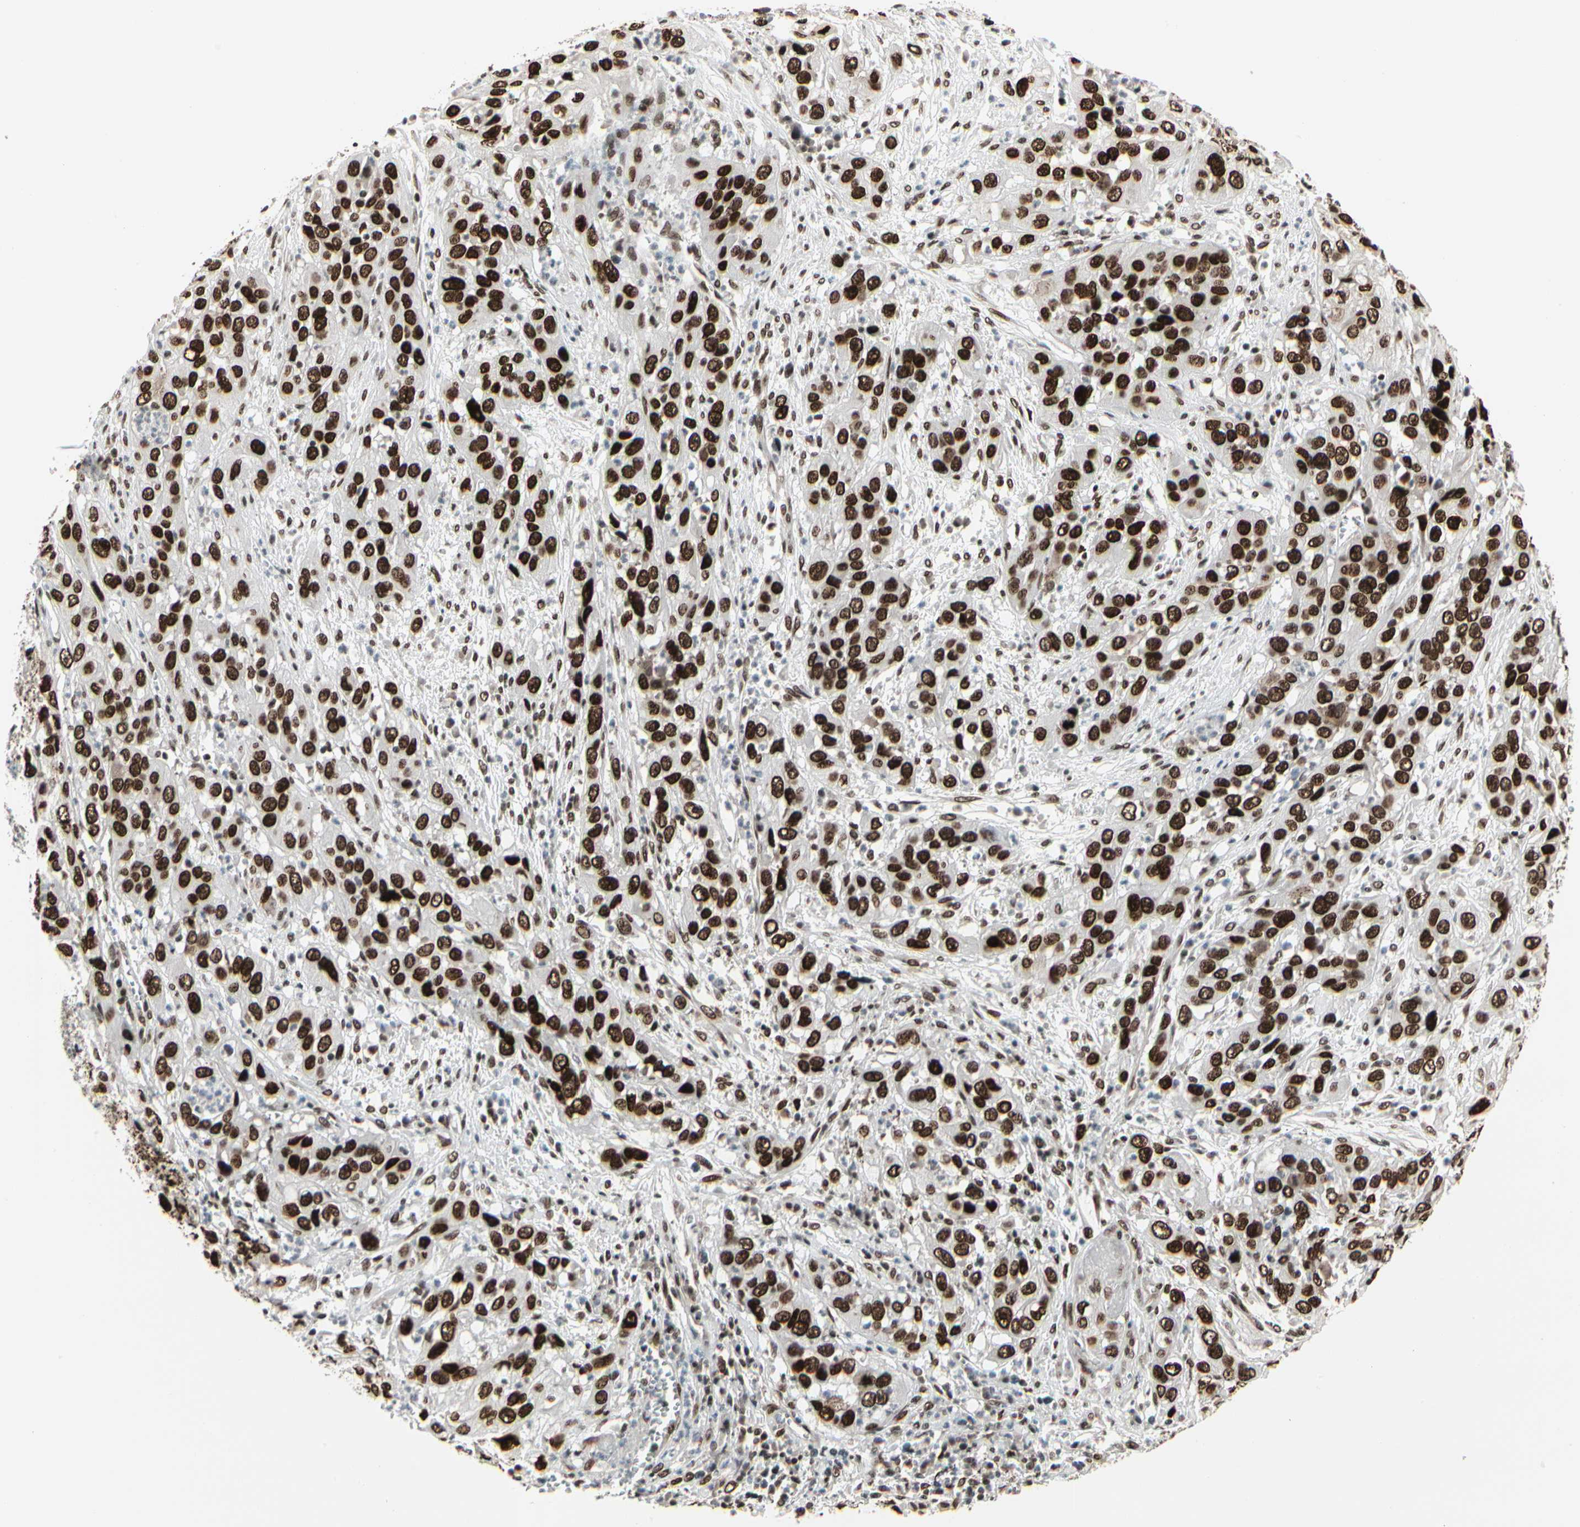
{"staining": {"intensity": "strong", "quantity": ">75%", "location": "nuclear"}, "tissue": "cervical cancer", "cell_type": "Tumor cells", "image_type": "cancer", "snomed": [{"axis": "morphology", "description": "Squamous cell carcinoma, NOS"}, {"axis": "topography", "description": "Cervix"}], "caption": "A high-resolution image shows immunohistochemistry staining of cervical cancer (squamous cell carcinoma), which demonstrates strong nuclear staining in approximately >75% of tumor cells.", "gene": "HMG20A", "patient": {"sex": "female", "age": 32}}